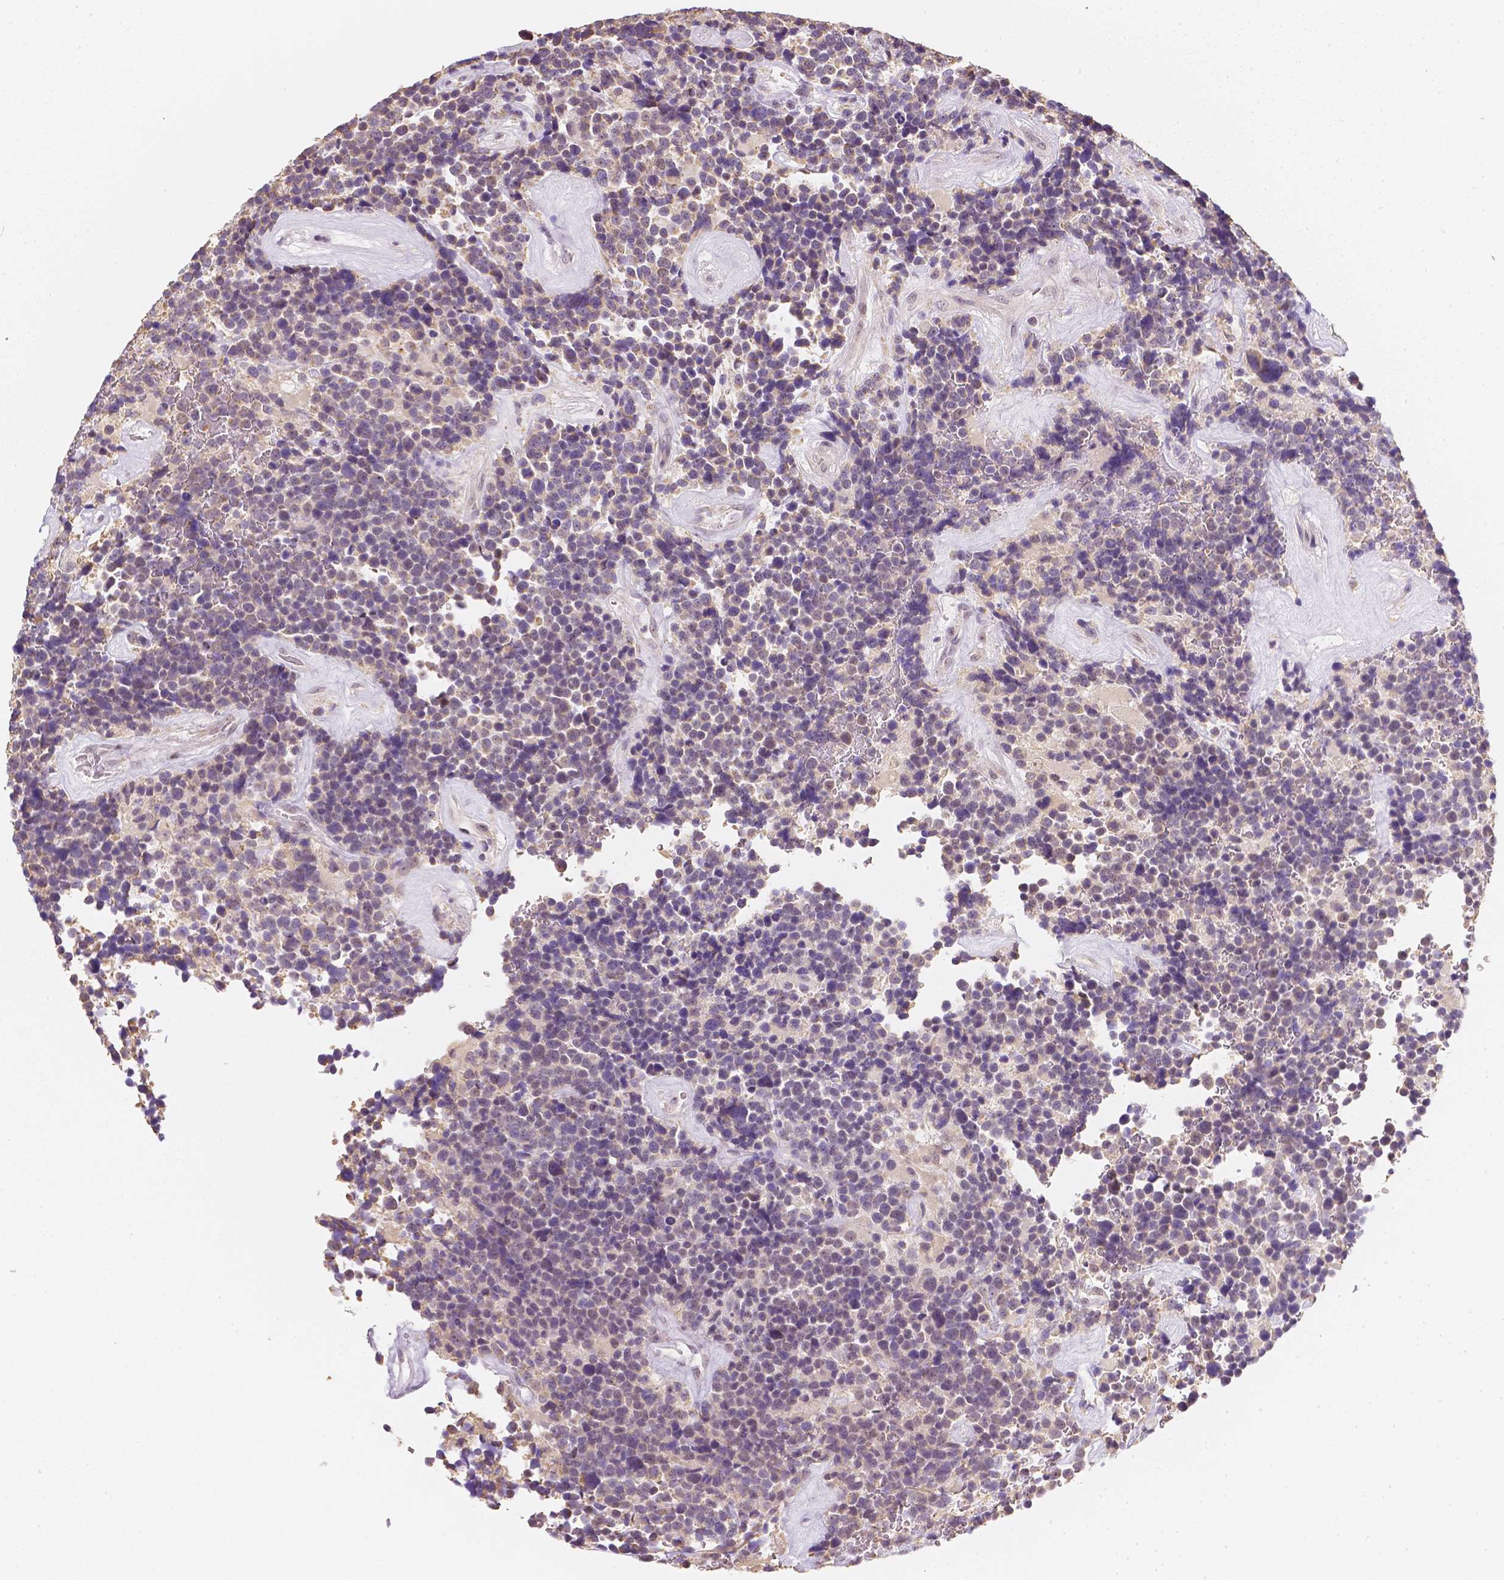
{"staining": {"intensity": "weak", "quantity": ">75%", "location": "cytoplasmic/membranous"}, "tissue": "glioma", "cell_type": "Tumor cells", "image_type": "cancer", "snomed": [{"axis": "morphology", "description": "Glioma, malignant, High grade"}, {"axis": "topography", "description": "Brain"}], "caption": "A high-resolution image shows immunohistochemistry staining of malignant glioma (high-grade), which exhibits weak cytoplasmic/membranous positivity in about >75% of tumor cells.", "gene": "NVL", "patient": {"sex": "male", "age": 33}}